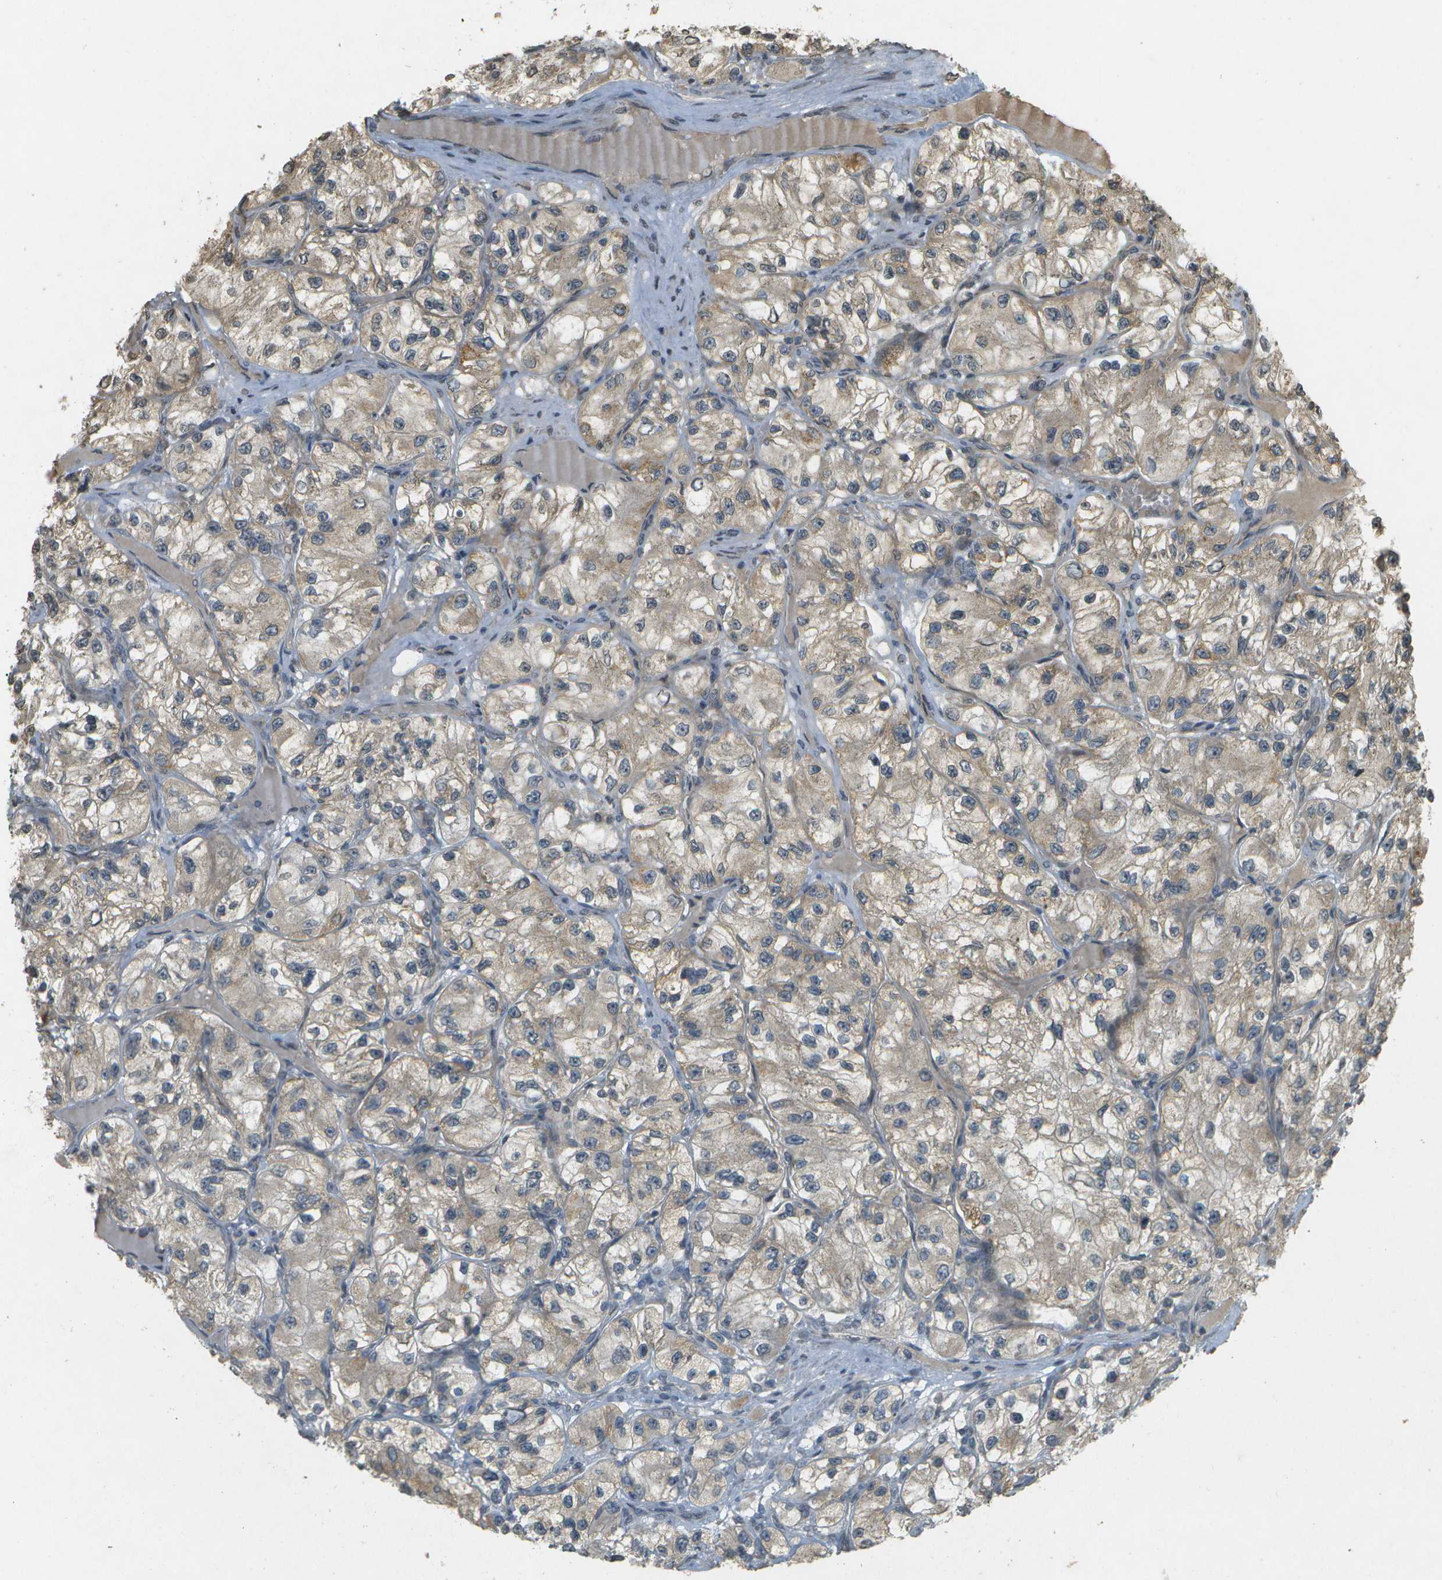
{"staining": {"intensity": "moderate", "quantity": "25%-75%", "location": "cytoplasmic/membranous"}, "tissue": "renal cancer", "cell_type": "Tumor cells", "image_type": "cancer", "snomed": [{"axis": "morphology", "description": "Adenocarcinoma, NOS"}, {"axis": "topography", "description": "Kidney"}], "caption": "The immunohistochemical stain highlights moderate cytoplasmic/membranous expression in tumor cells of renal adenocarcinoma tissue.", "gene": "RAB21", "patient": {"sex": "female", "age": 57}}